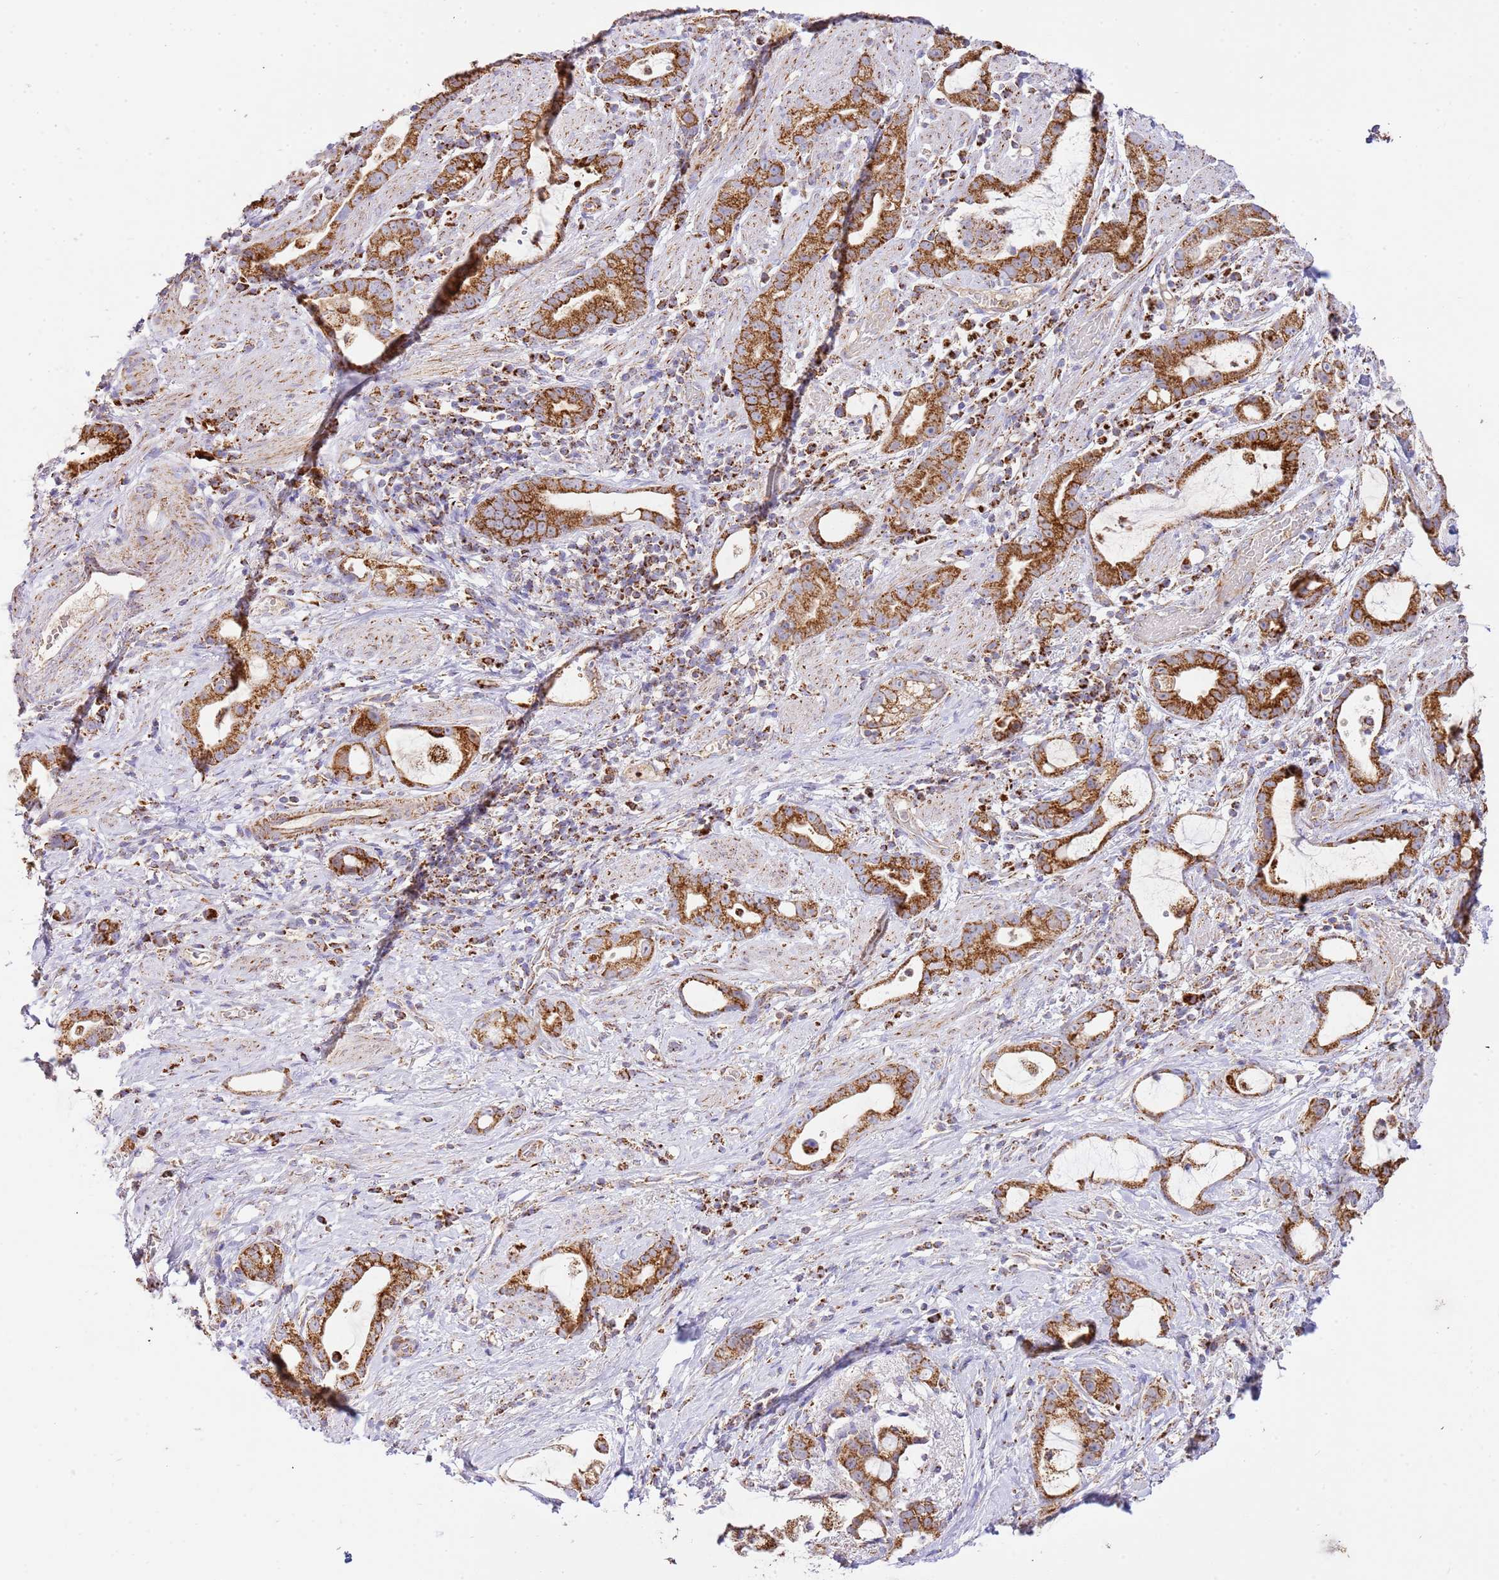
{"staining": {"intensity": "strong", "quantity": ">75%", "location": "cytoplasmic/membranous"}, "tissue": "stomach cancer", "cell_type": "Tumor cells", "image_type": "cancer", "snomed": [{"axis": "morphology", "description": "Adenocarcinoma, NOS"}, {"axis": "topography", "description": "Stomach"}], "caption": "Stomach cancer (adenocarcinoma) tissue exhibits strong cytoplasmic/membranous expression in approximately >75% of tumor cells", "gene": "ZBTB39", "patient": {"sex": "male", "age": 55}}